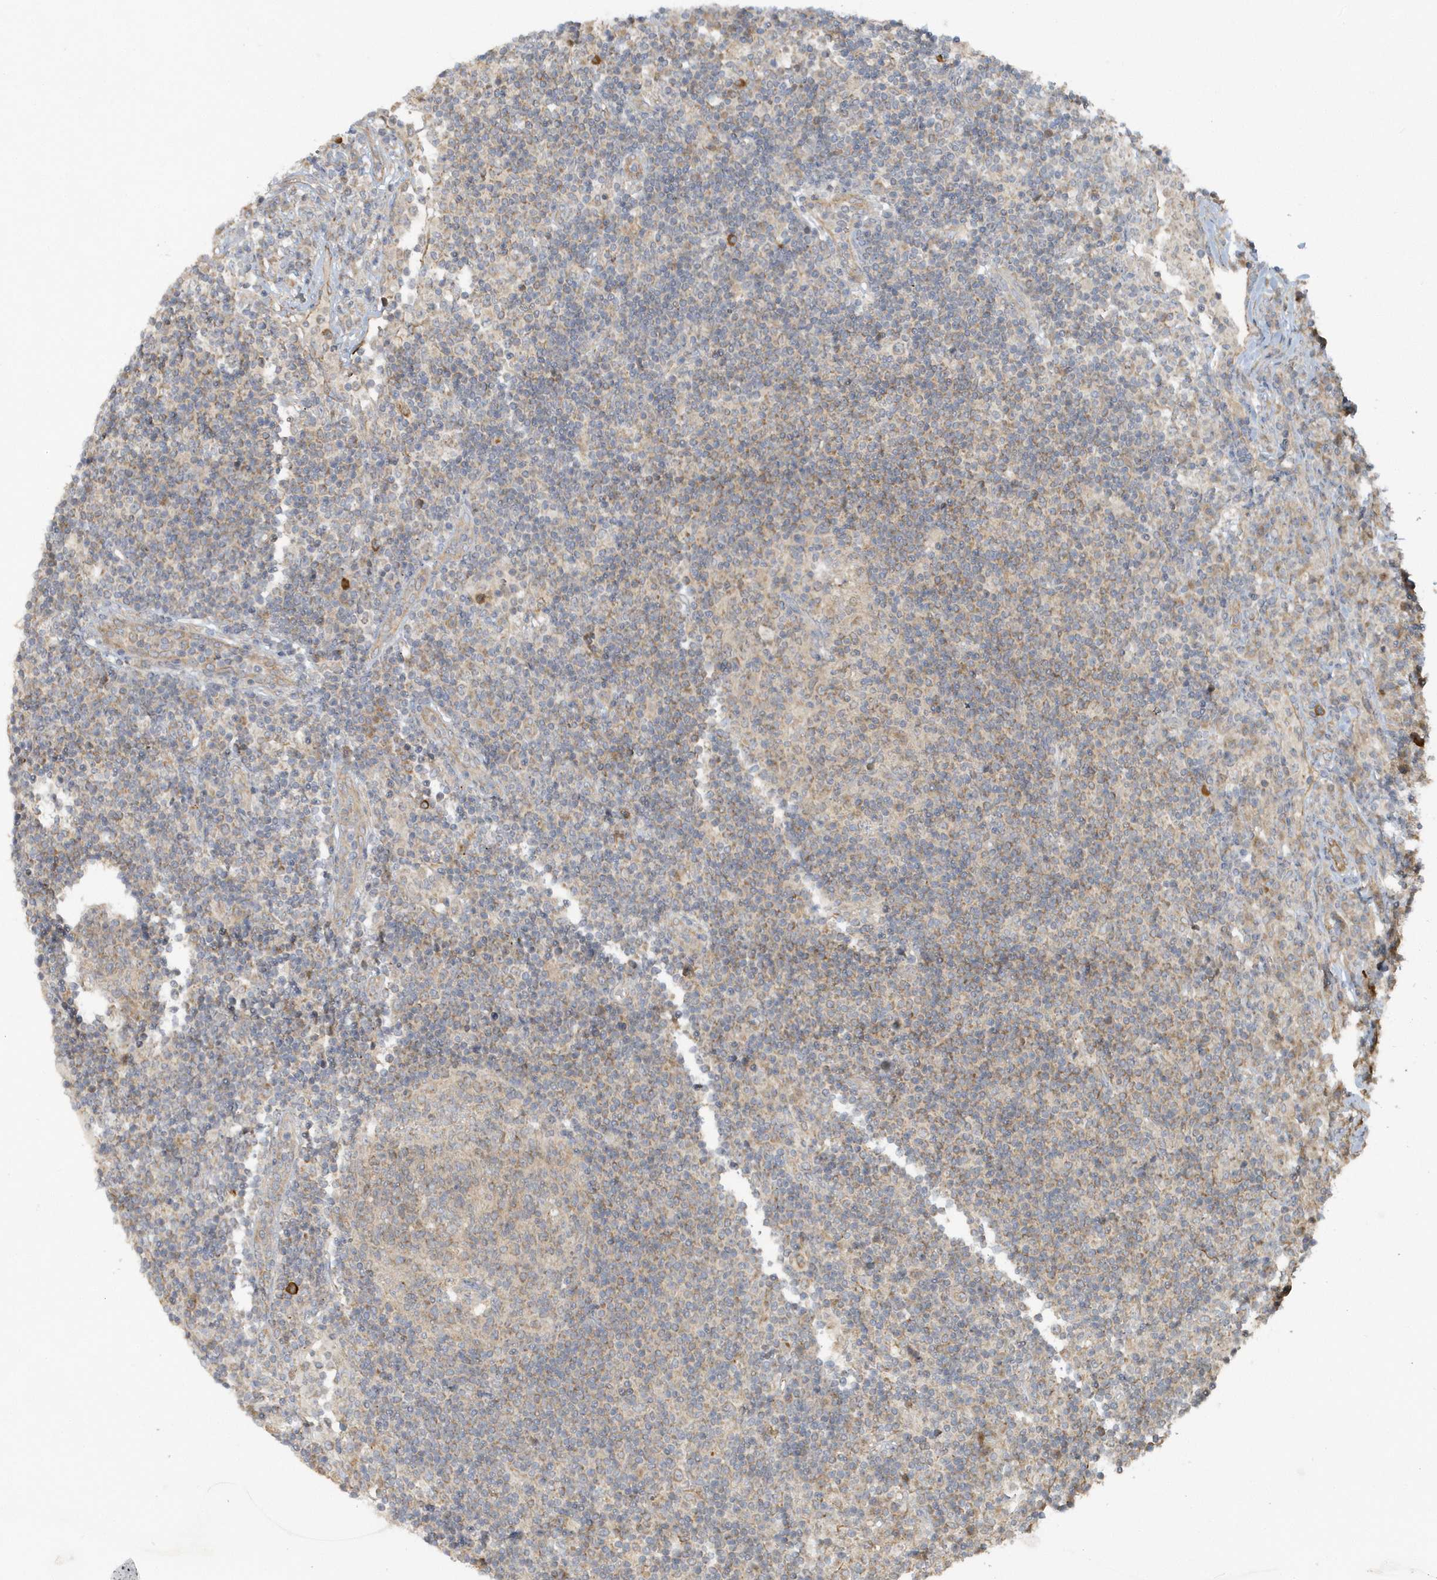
{"staining": {"intensity": "weak", "quantity": "25%-75%", "location": "cytoplasmic/membranous"}, "tissue": "lymph node", "cell_type": "Germinal center cells", "image_type": "normal", "snomed": [{"axis": "morphology", "description": "Normal tissue, NOS"}, {"axis": "topography", "description": "Lymph node"}], "caption": "This is a histology image of IHC staining of unremarkable lymph node, which shows weak staining in the cytoplasmic/membranous of germinal center cells.", "gene": "THG1L", "patient": {"sex": "female", "age": 53}}